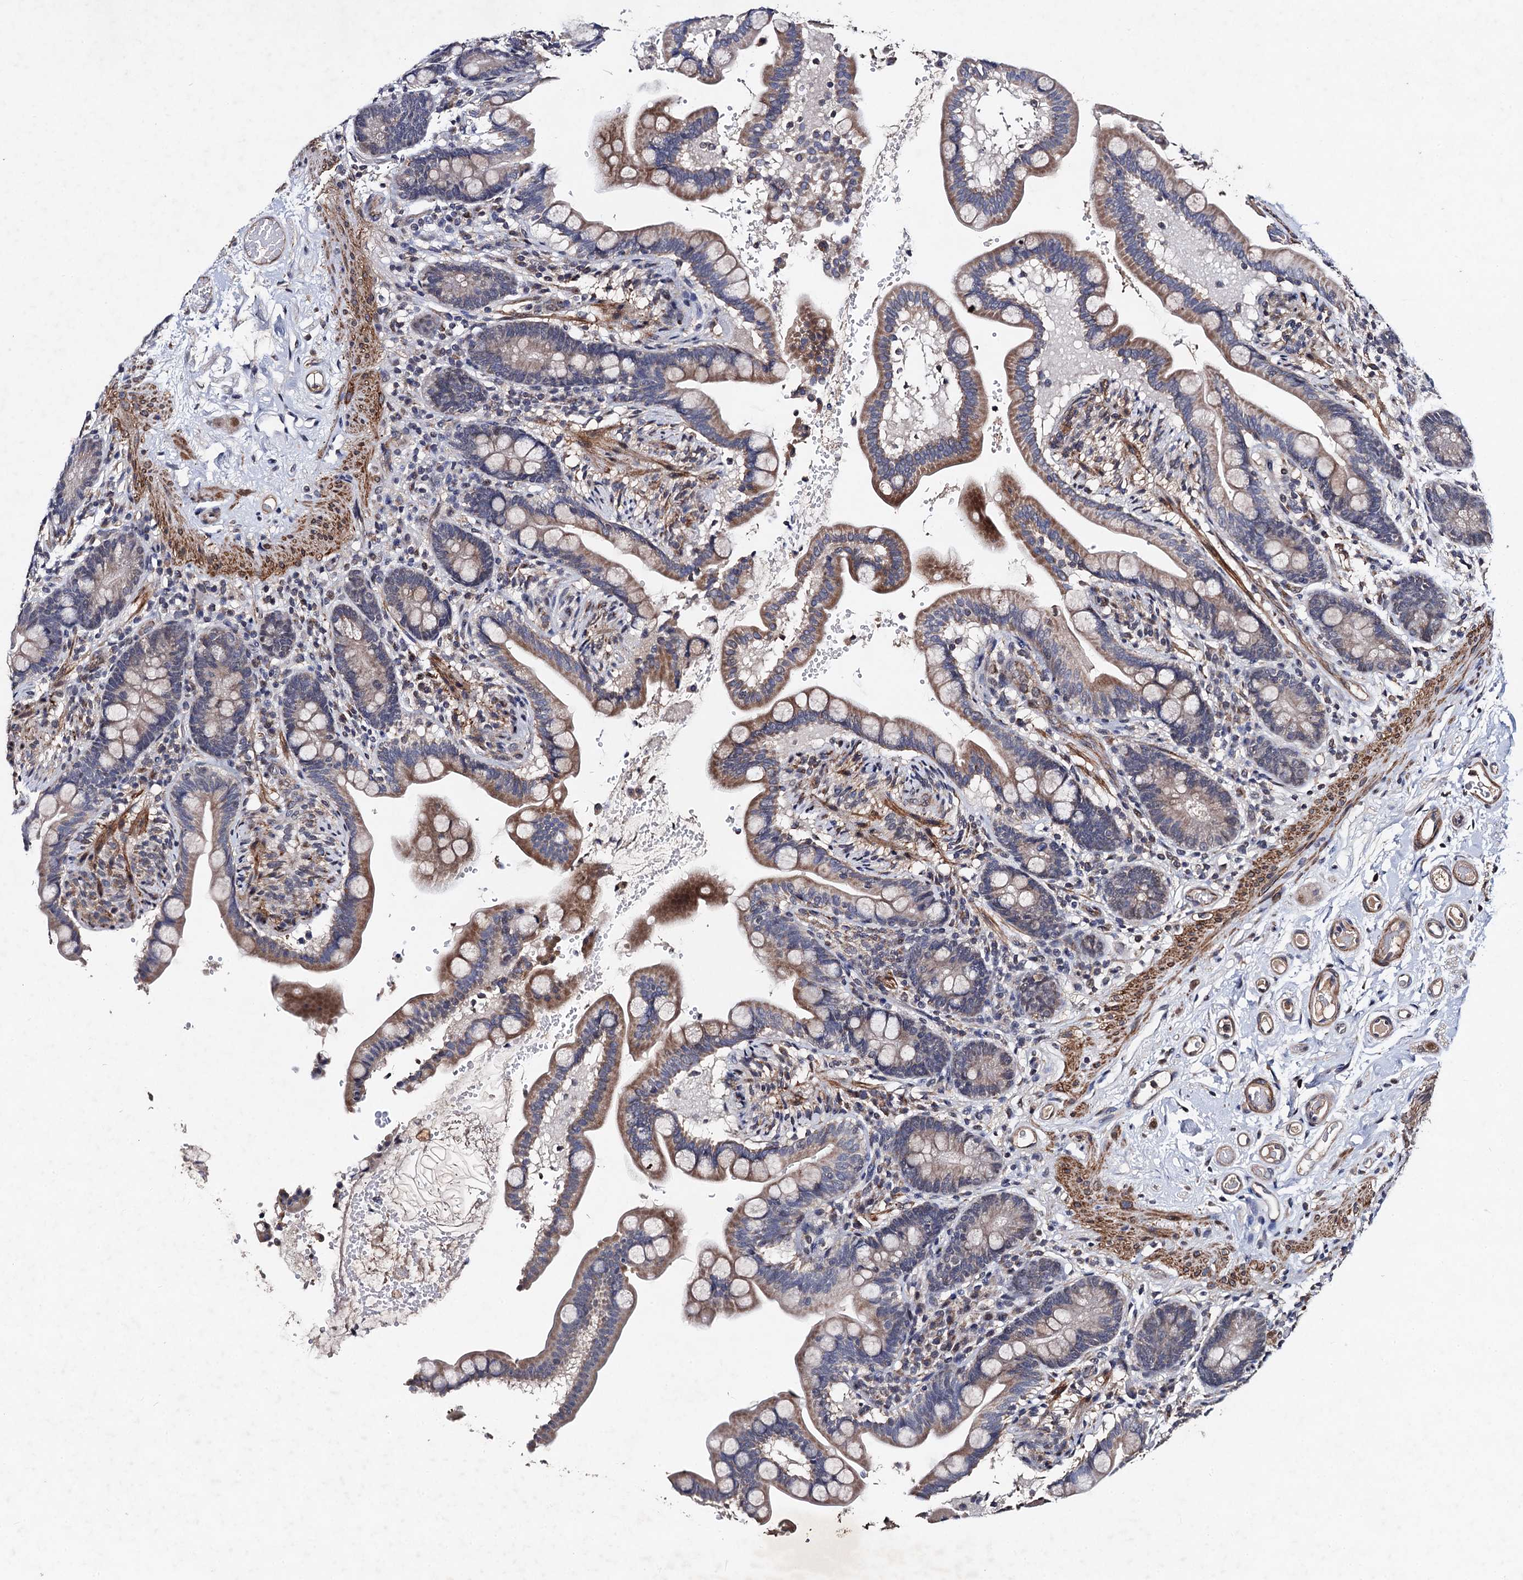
{"staining": {"intensity": "moderate", "quantity": ">75%", "location": "cytoplasmic/membranous,nuclear"}, "tissue": "colon", "cell_type": "Endothelial cells", "image_type": "normal", "snomed": [{"axis": "morphology", "description": "Normal tissue, NOS"}, {"axis": "topography", "description": "Smooth muscle"}, {"axis": "topography", "description": "Colon"}], "caption": "IHC staining of unremarkable colon, which exhibits medium levels of moderate cytoplasmic/membranous,nuclear positivity in about >75% of endothelial cells indicating moderate cytoplasmic/membranous,nuclear protein positivity. The staining was performed using DAB (brown) for protein detection and nuclei were counterstained in hematoxylin (blue).", "gene": "PPTC7", "patient": {"sex": "male", "age": 73}}